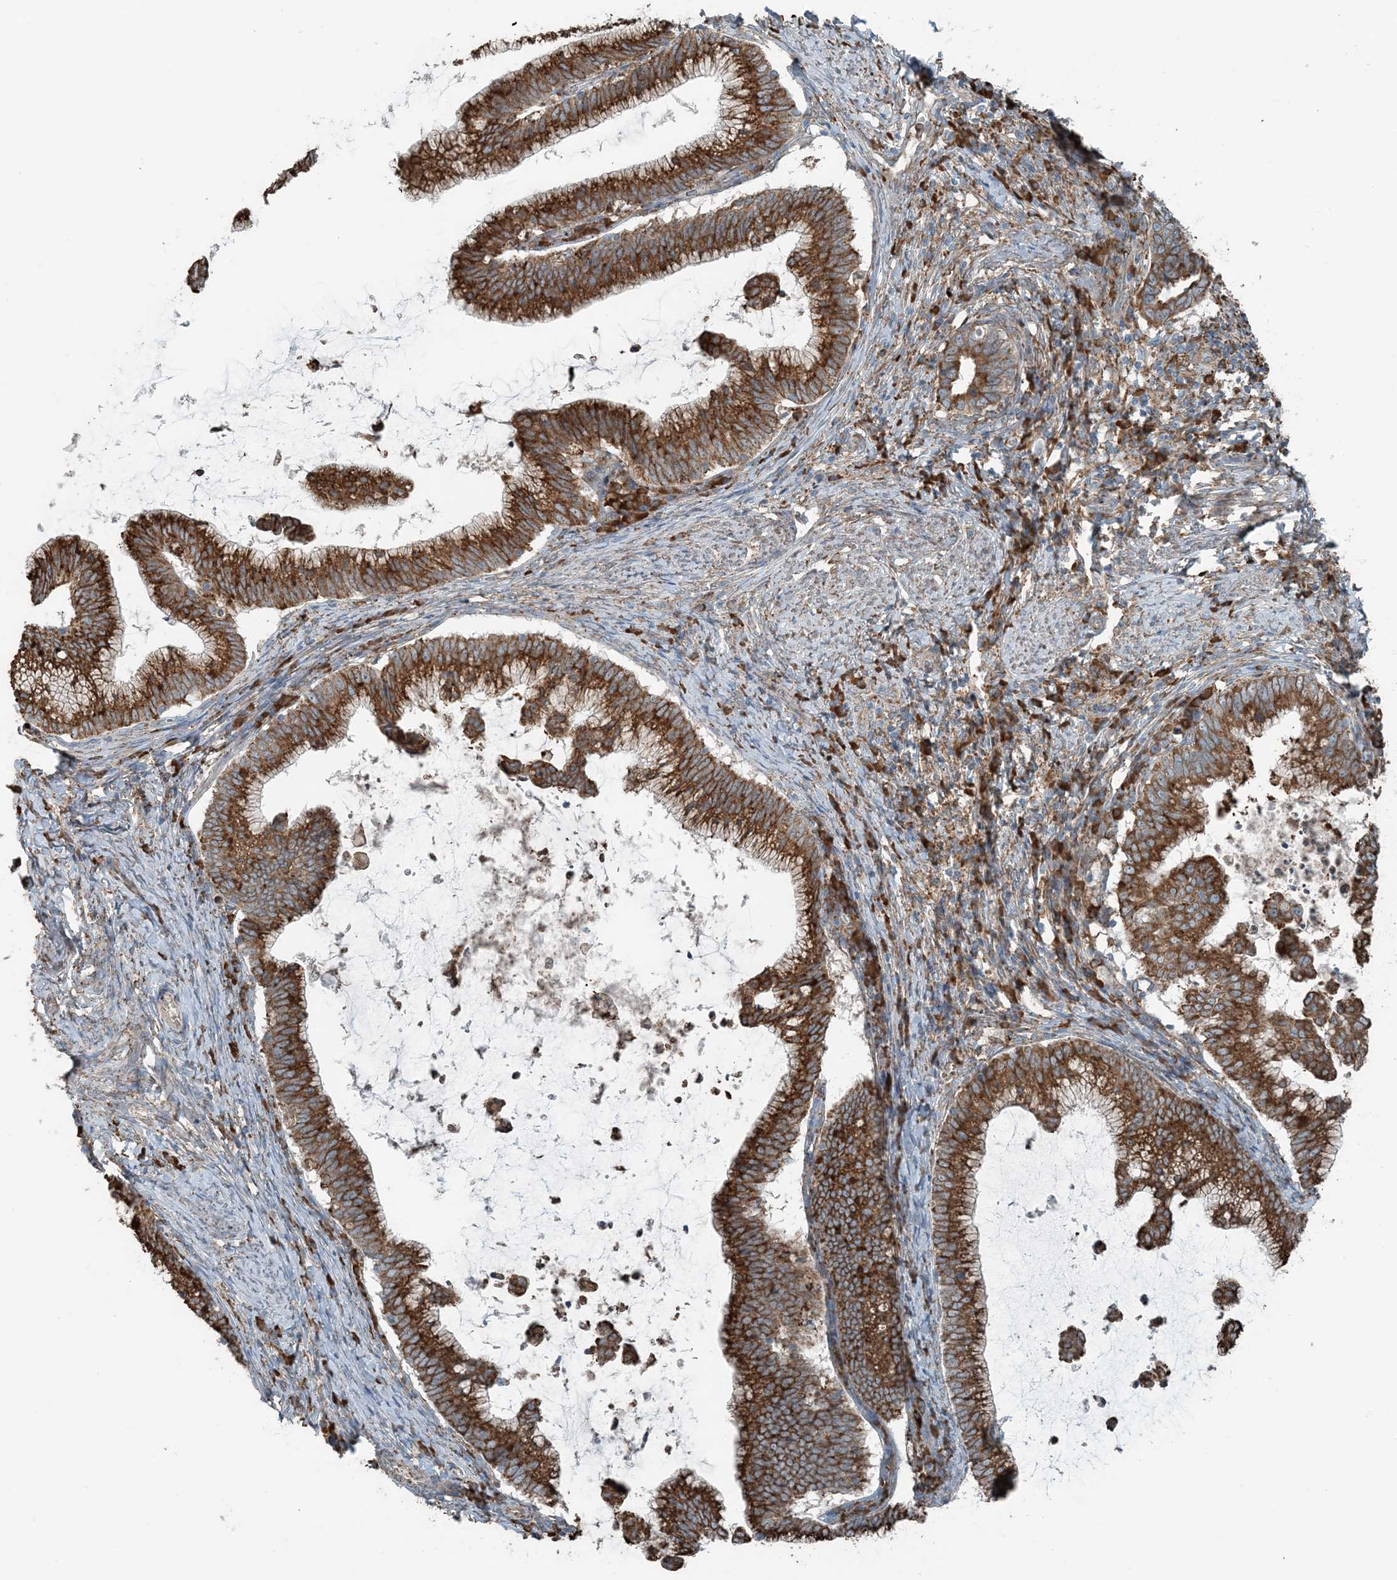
{"staining": {"intensity": "strong", "quantity": ">75%", "location": "cytoplasmic/membranous"}, "tissue": "cervical cancer", "cell_type": "Tumor cells", "image_type": "cancer", "snomed": [{"axis": "morphology", "description": "Adenocarcinoma, NOS"}, {"axis": "topography", "description": "Cervix"}], "caption": "This is an image of immunohistochemistry (IHC) staining of cervical adenocarcinoma, which shows strong expression in the cytoplasmic/membranous of tumor cells.", "gene": "CERKL", "patient": {"sex": "female", "age": 36}}